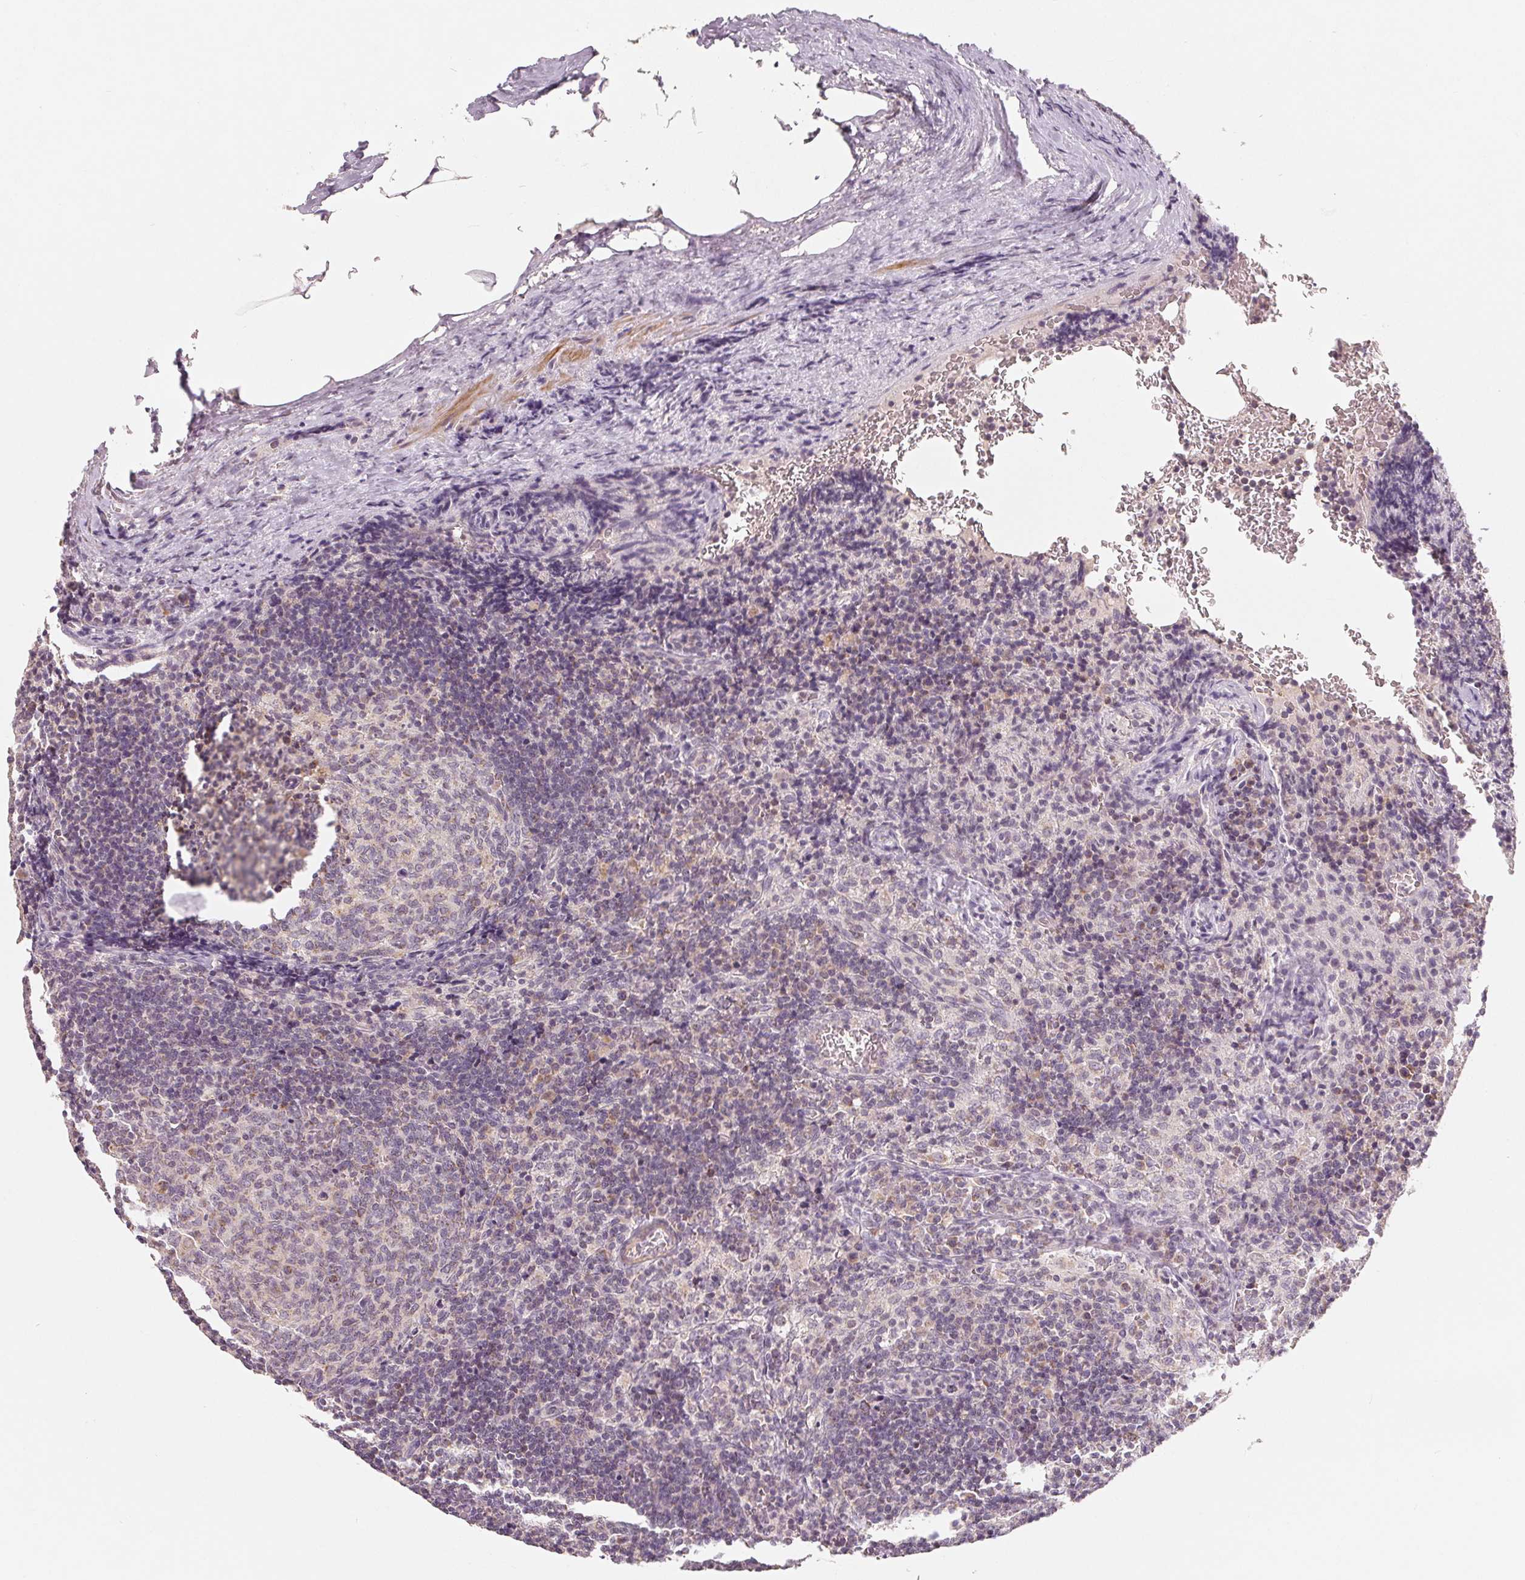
{"staining": {"intensity": "weak", "quantity": "<25%", "location": "cytoplasmic/membranous"}, "tissue": "lymph node", "cell_type": "Germinal center cells", "image_type": "normal", "snomed": [{"axis": "morphology", "description": "Normal tissue, NOS"}, {"axis": "topography", "description": "Lymph node"}], "caption": "Immunohistochemistry photomicrograph of normal lymph node: human lymph node stained with DAB (3,3'-diaminobenzidine) exhibits no significant protein staining in germinal center cells.", "gene": "GHITM", "patient": {"sex": "male", "age": 67}}